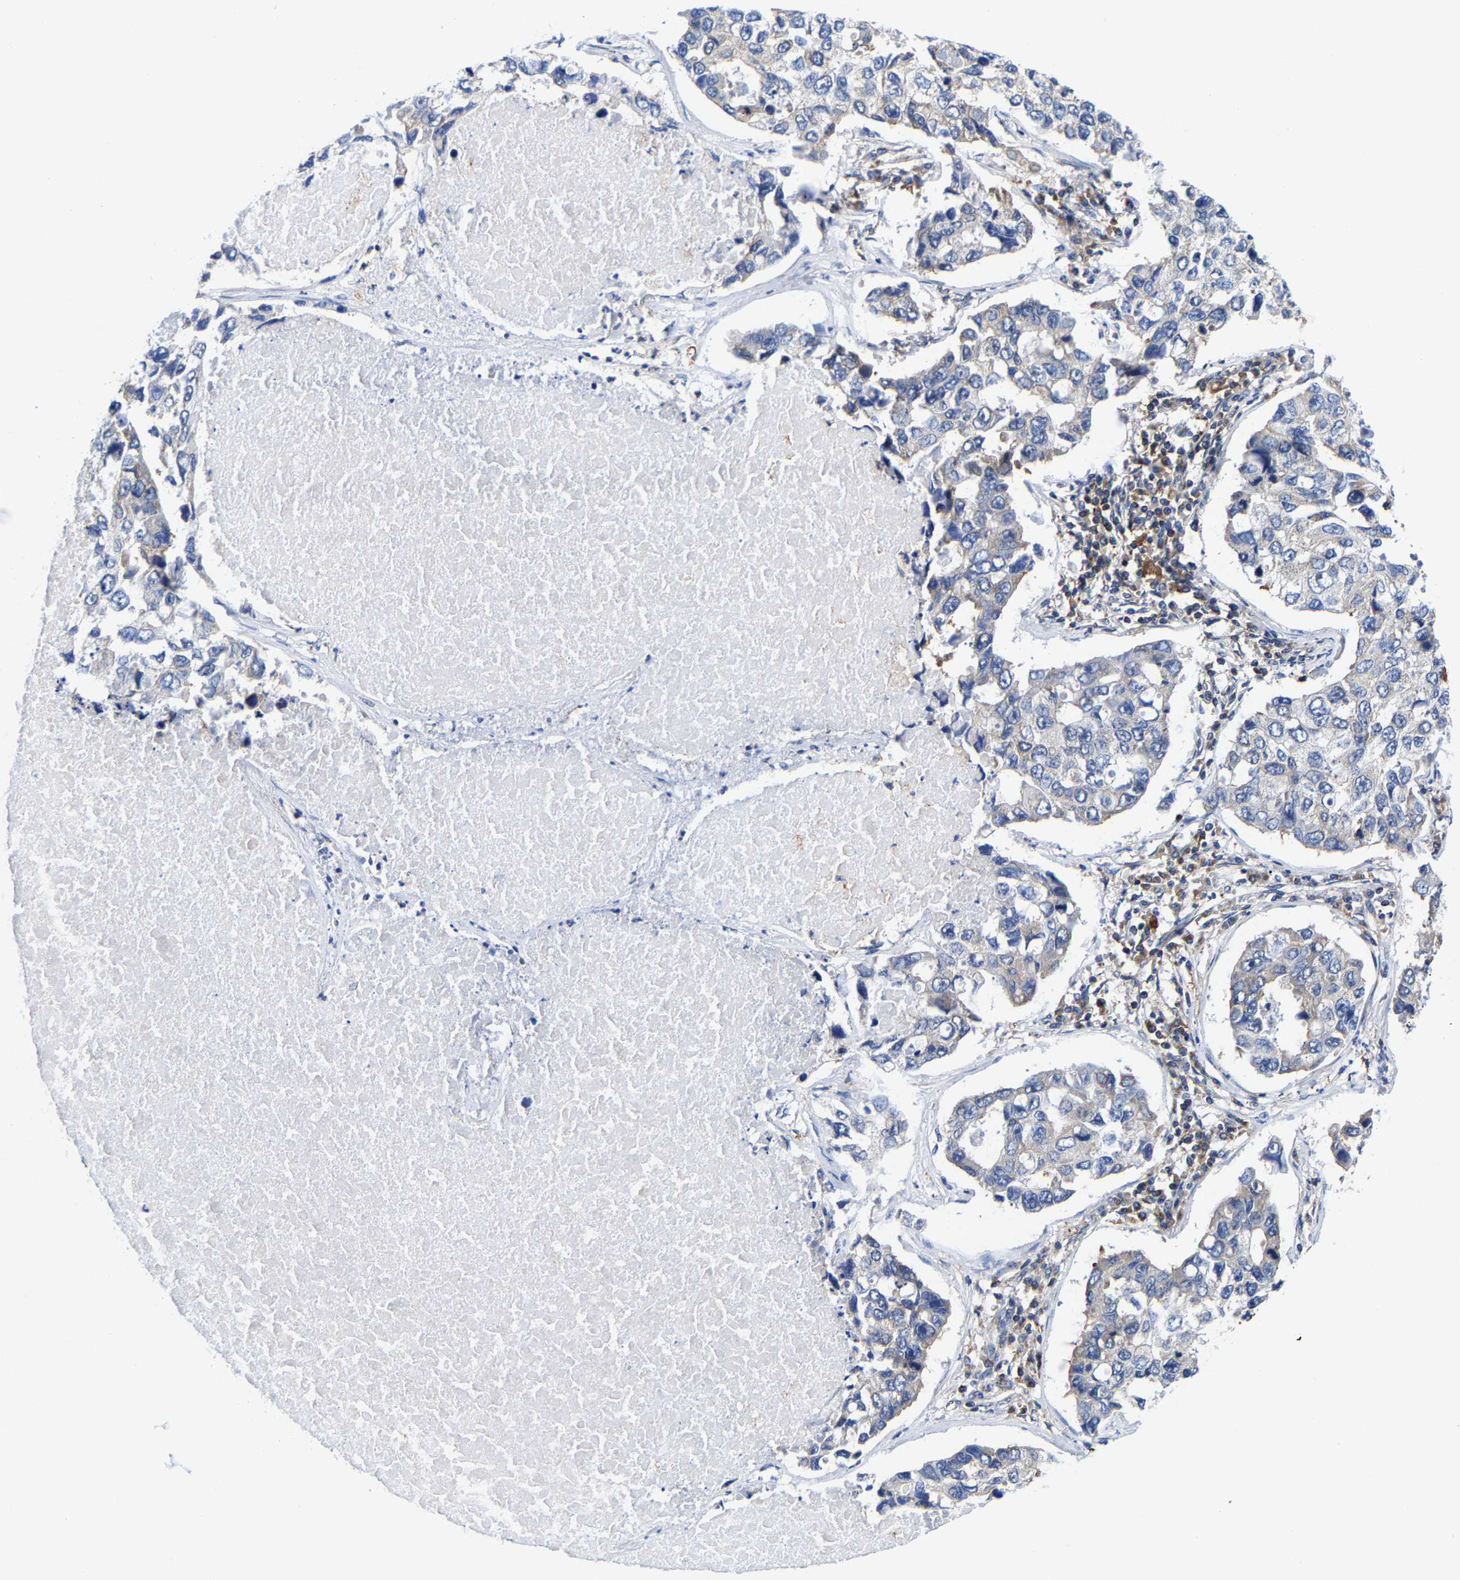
{"staining": {"intensity": "weak", "quantity": "<25%", "location": "cytoplasmic/membranous"}, "tissue": "lung cancer", "cell_type": "Tumor cells", "image_type": "cancer", "snomed": [{"axis": "morphology", "description": "Adenocarcinoma, NOS"}, {"axis": "topography", "description": "Lung"}], "caption": "DAB immunohistochemical staining of lung cancer (adenocarcinoma) reveals no significant expression in tumor cells.", "gene": "PFKFB3", "patient": {"sex": "male", "age": 64}}